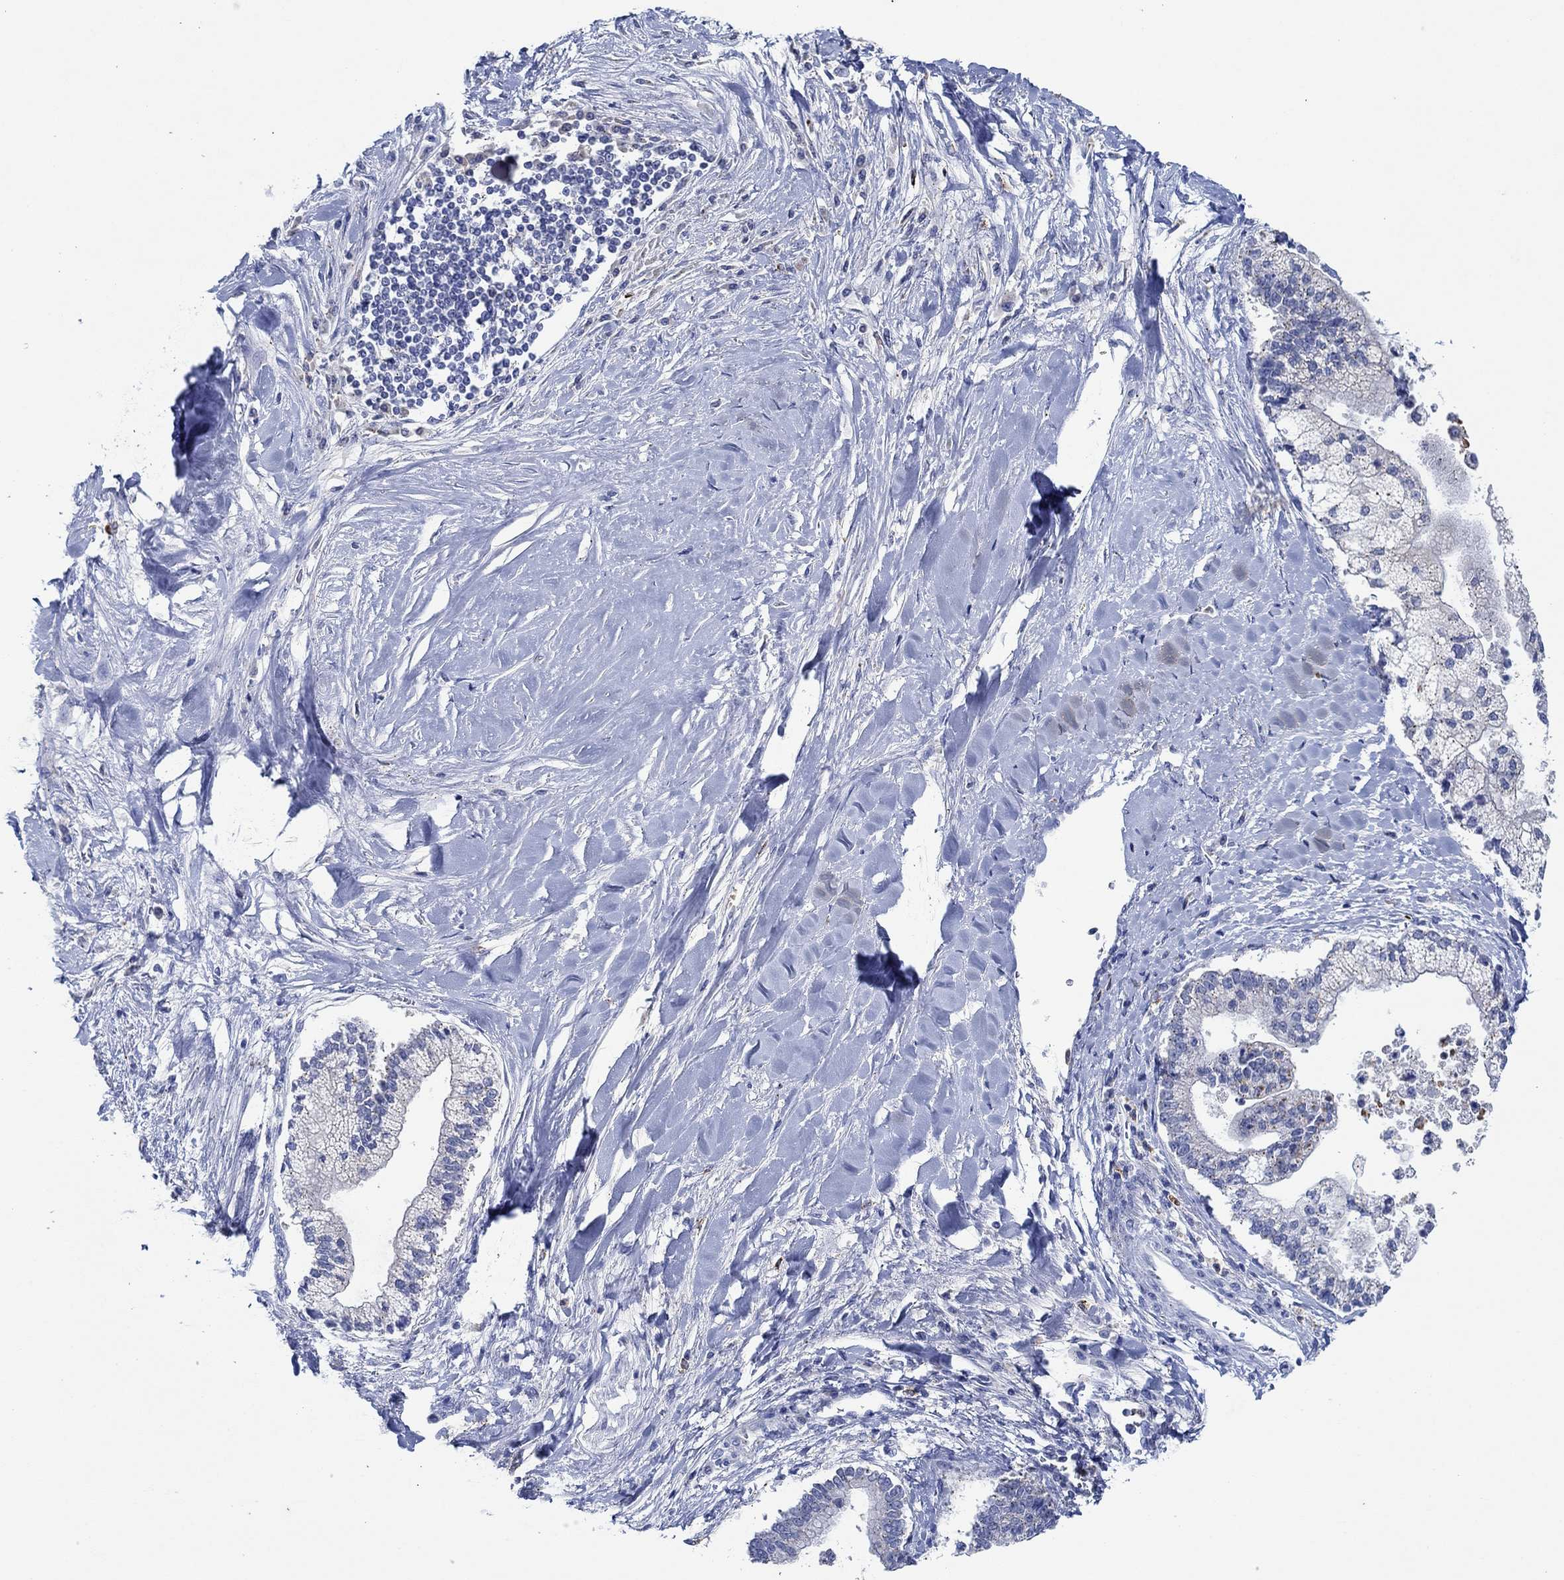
{"staining": {"intensity": "negative", "quantity": "none", "location": "none"}, "tissue": "liver cancer", "cell_type": "Tumor cells", "image_type": "cancer", "snomed": [{"axis": "morphology", "description": "Cholangiocarcinoma"}, {"axis": "topography", "description": "Liver"}], "caption": "IHC micrograph of neoplastic tissue: cholangiocarcinoma (liver) stained with DAB demonstrates no significant protein expression in tumor cells. The staining was performed using DAB to visualize the protein expression in brown, while the nuclei were stained in blue with hematoxylin (Magnification: 20x).", "gene": "CPM", "patient": {"sex": "male", "age": 50}}